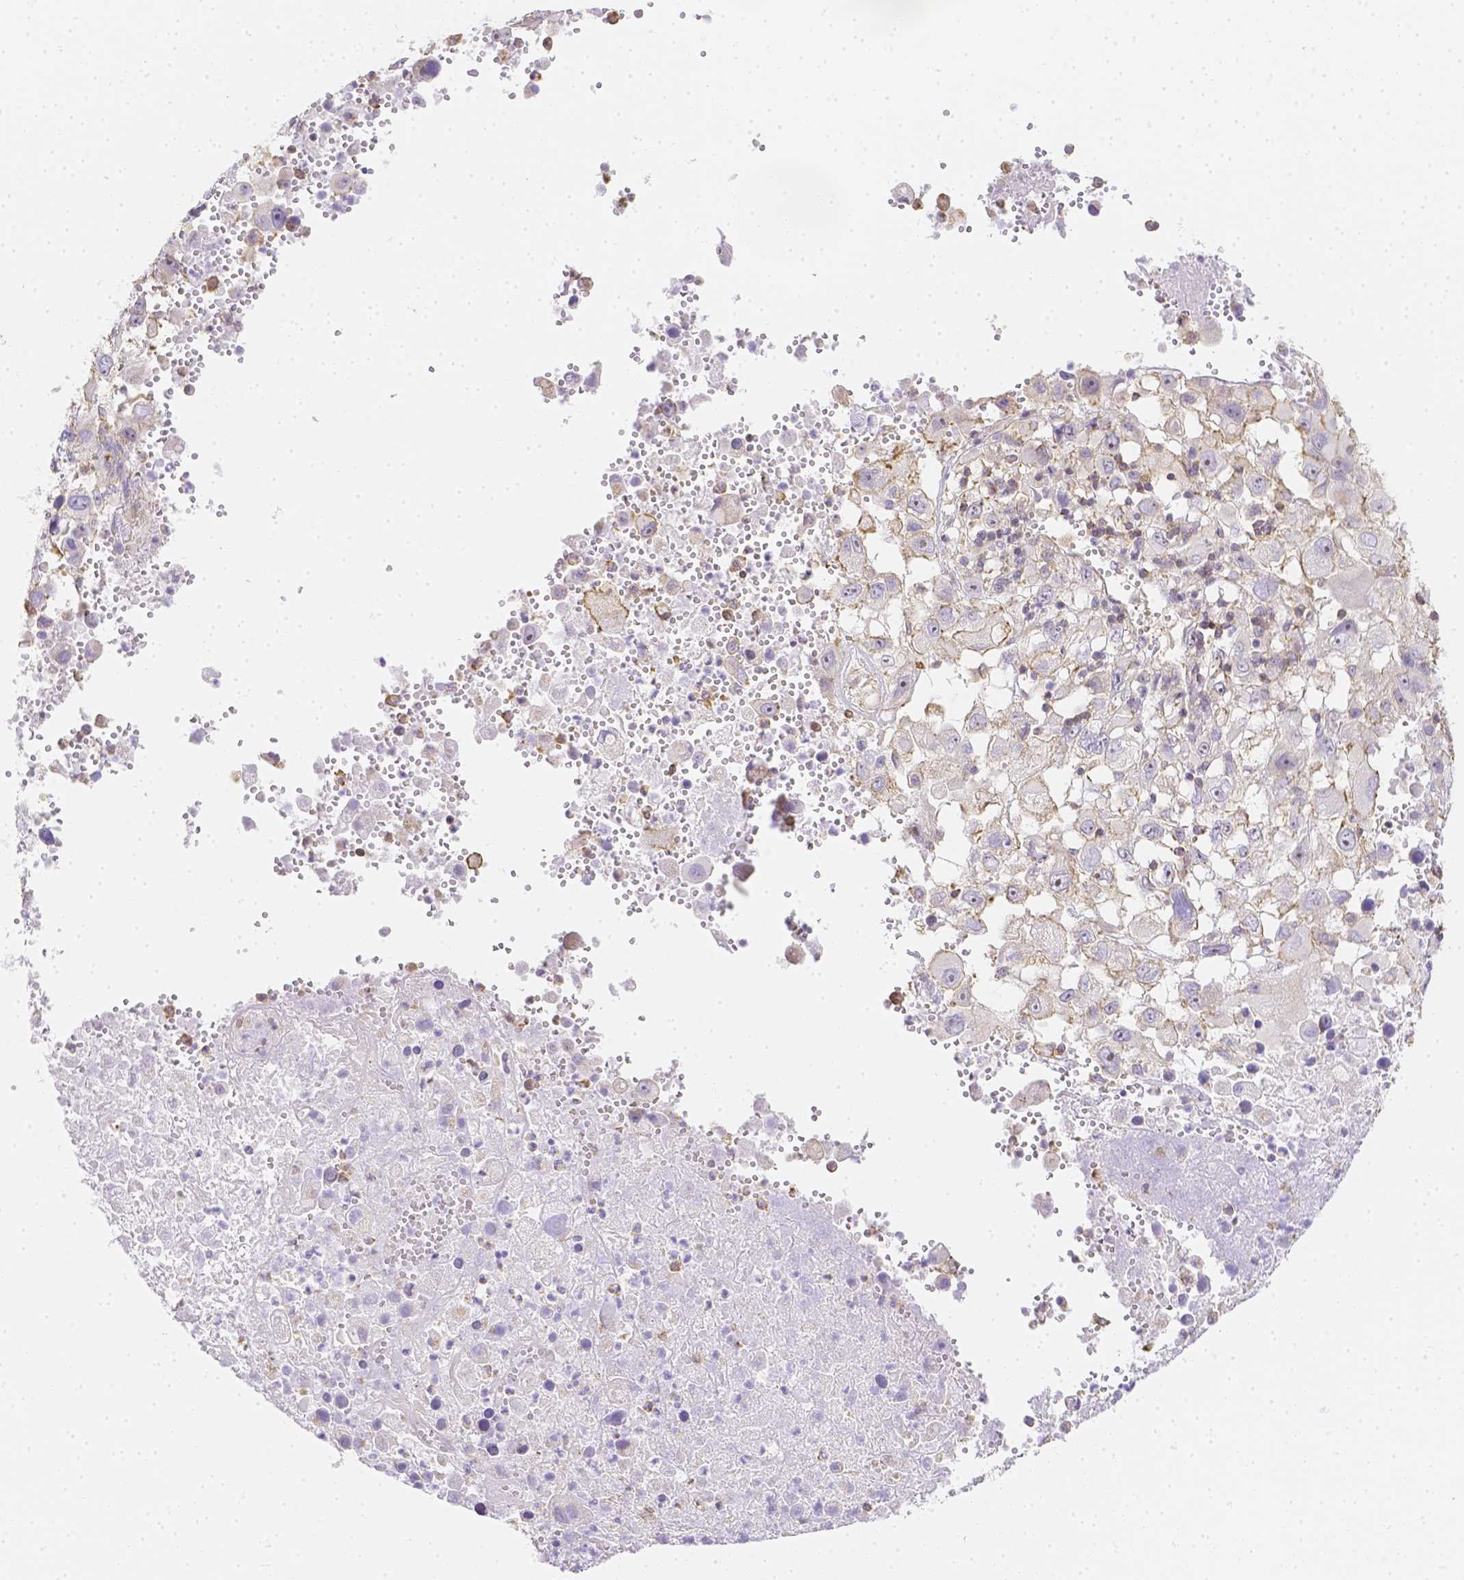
{"staining": {"intensity": "negative", "quantity": "none", "location": "none"}, "tissue": "melanoma", "cell_type": "Tumor cells", "image_type": "cancer", "snomed": [{"axis": "morphology", "description": "Malignant melanoma, Metastatic site"}, {"axis": "topography", "description": "Soft tissue"}], "caption": "DAB immunohistochemical staining of human malignant melanoma (metastatic site) displays no significant positivity in tumor cells.", "gene": "ASAH2", "patient": {"sex": "male", "age": 50}}